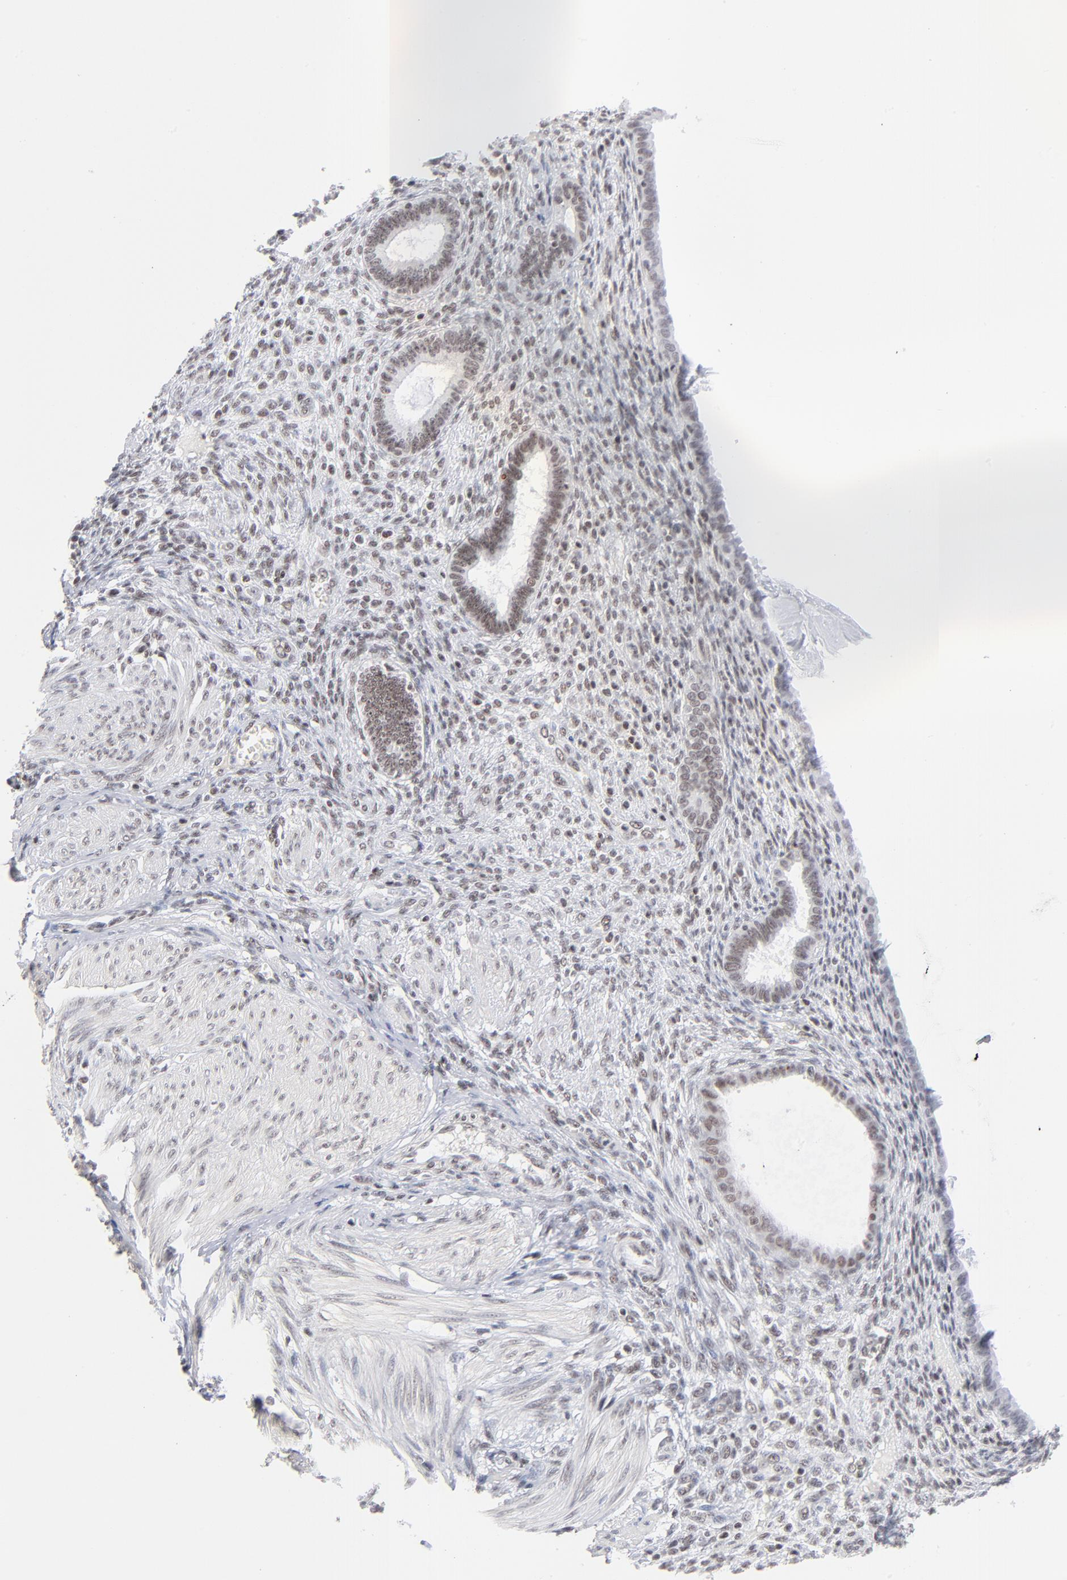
{"staining": {"intensity": "weak", "quantity": "25%-75%", "location": "nuclear"}, "tissue": "endometrium", "cell_type": "Cells in endometrial stroma", "image_type": "normal", "snomed": [{"axis": "morphology", "description": "Normal tissue, NOS"}, {"axis": "topography", "description": "Endometrium"}], "caption": "DAB immunohistochemical staining of unremarkable human endometrium reveals weak nuclear protein staining in about 25%-75% of cells in endometrial stroma.", "gene": "ZNF143", "patient": {"sex": "female", "age": 72}}